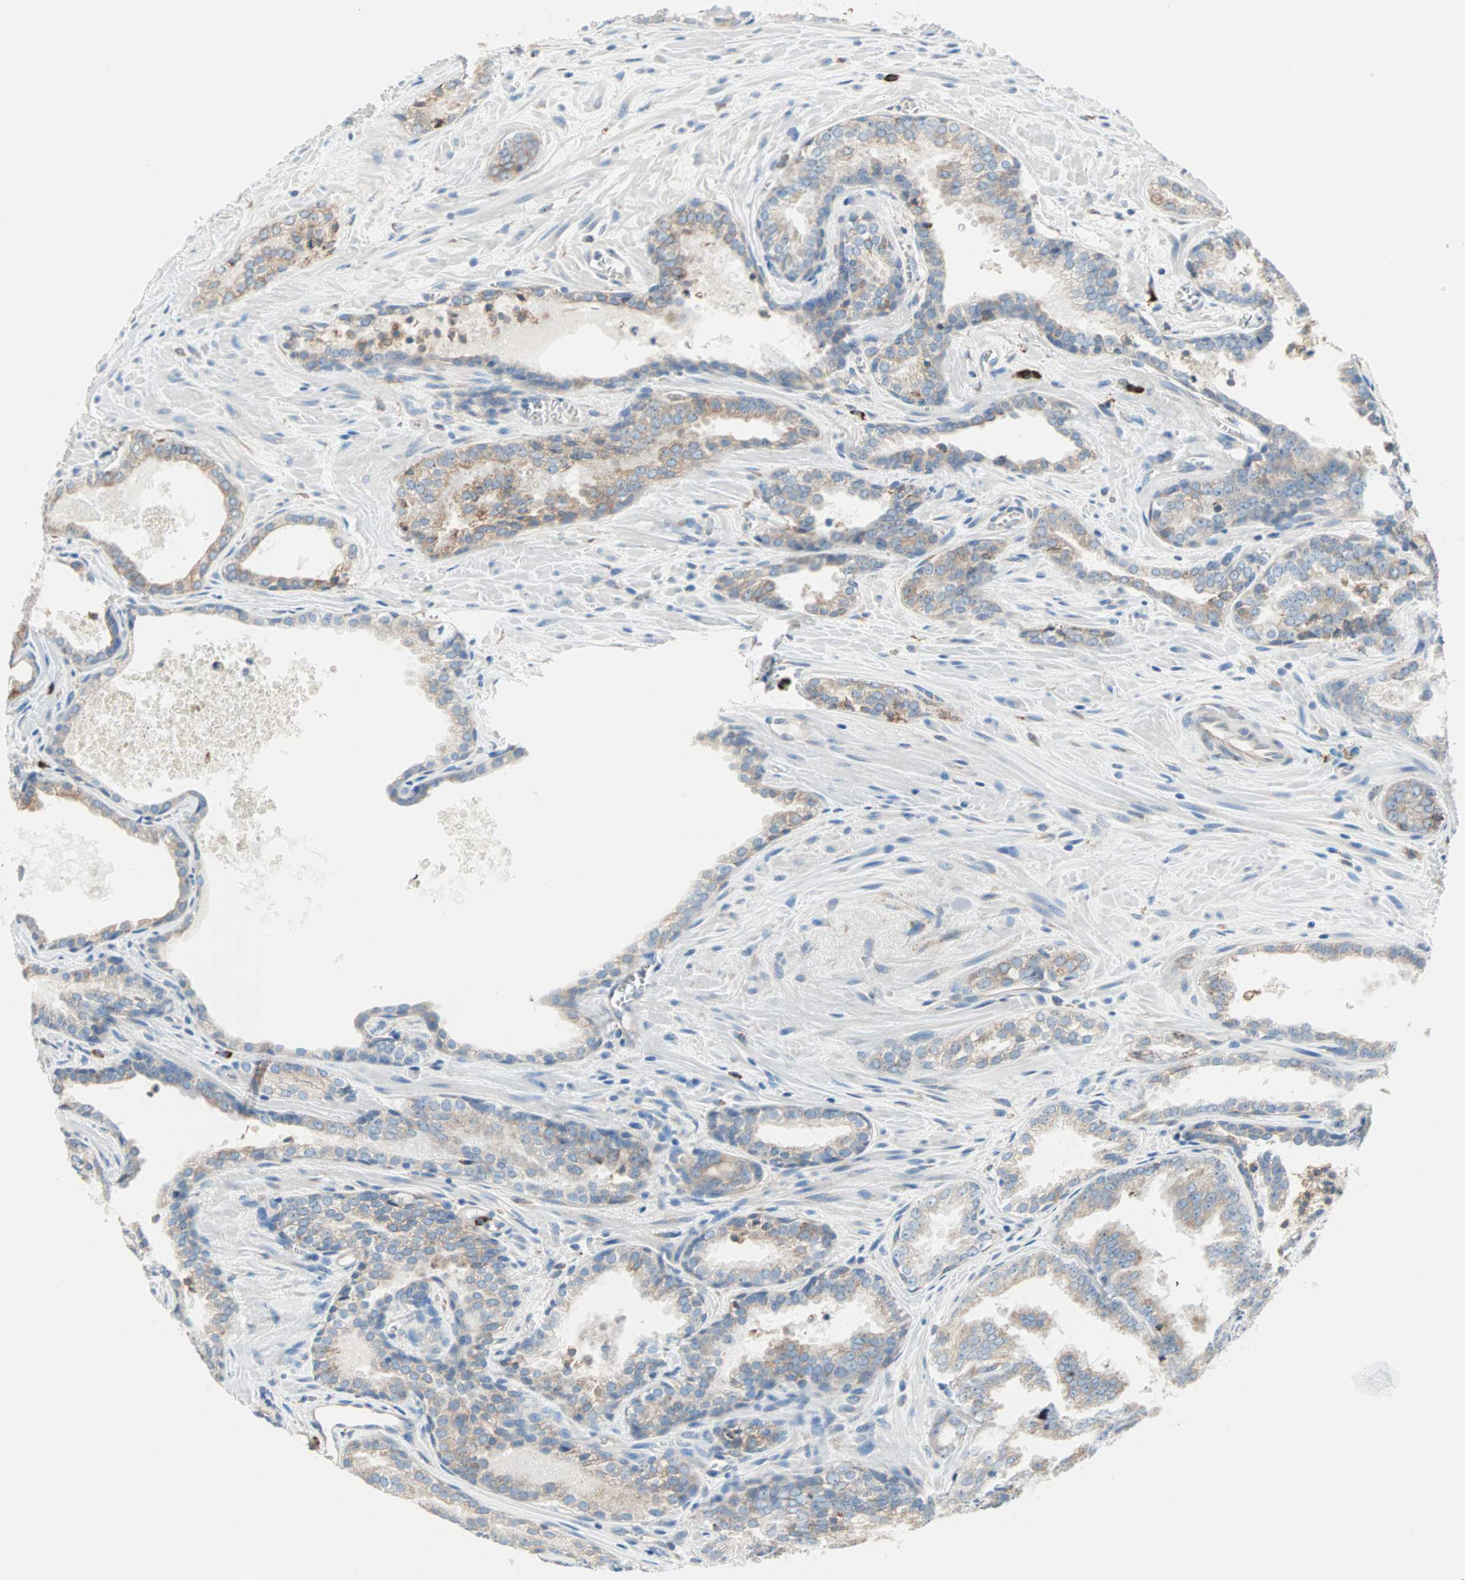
{"staining": {"intensity": "moderate", "quantity": ">75%", "location": "cytoplasmic/membranous"}, "tissue": "prostate cancer", "cell_type": "Tumor cells", "image_type": "cancer", "snomed": [{"axis": "morphology", "description": "Adenocarcinoma, Low grade"}, {"axis": "topography", "description": "Prostate"}], "caption": "Immunohistochemical staining of human prostate cancer shows medium levels of moderate cytoplasmic/membranous staining in approximately >75% of tumor cells.", "gene": "PLCXD1", "patient": {"sex": "male", "age": 60}}